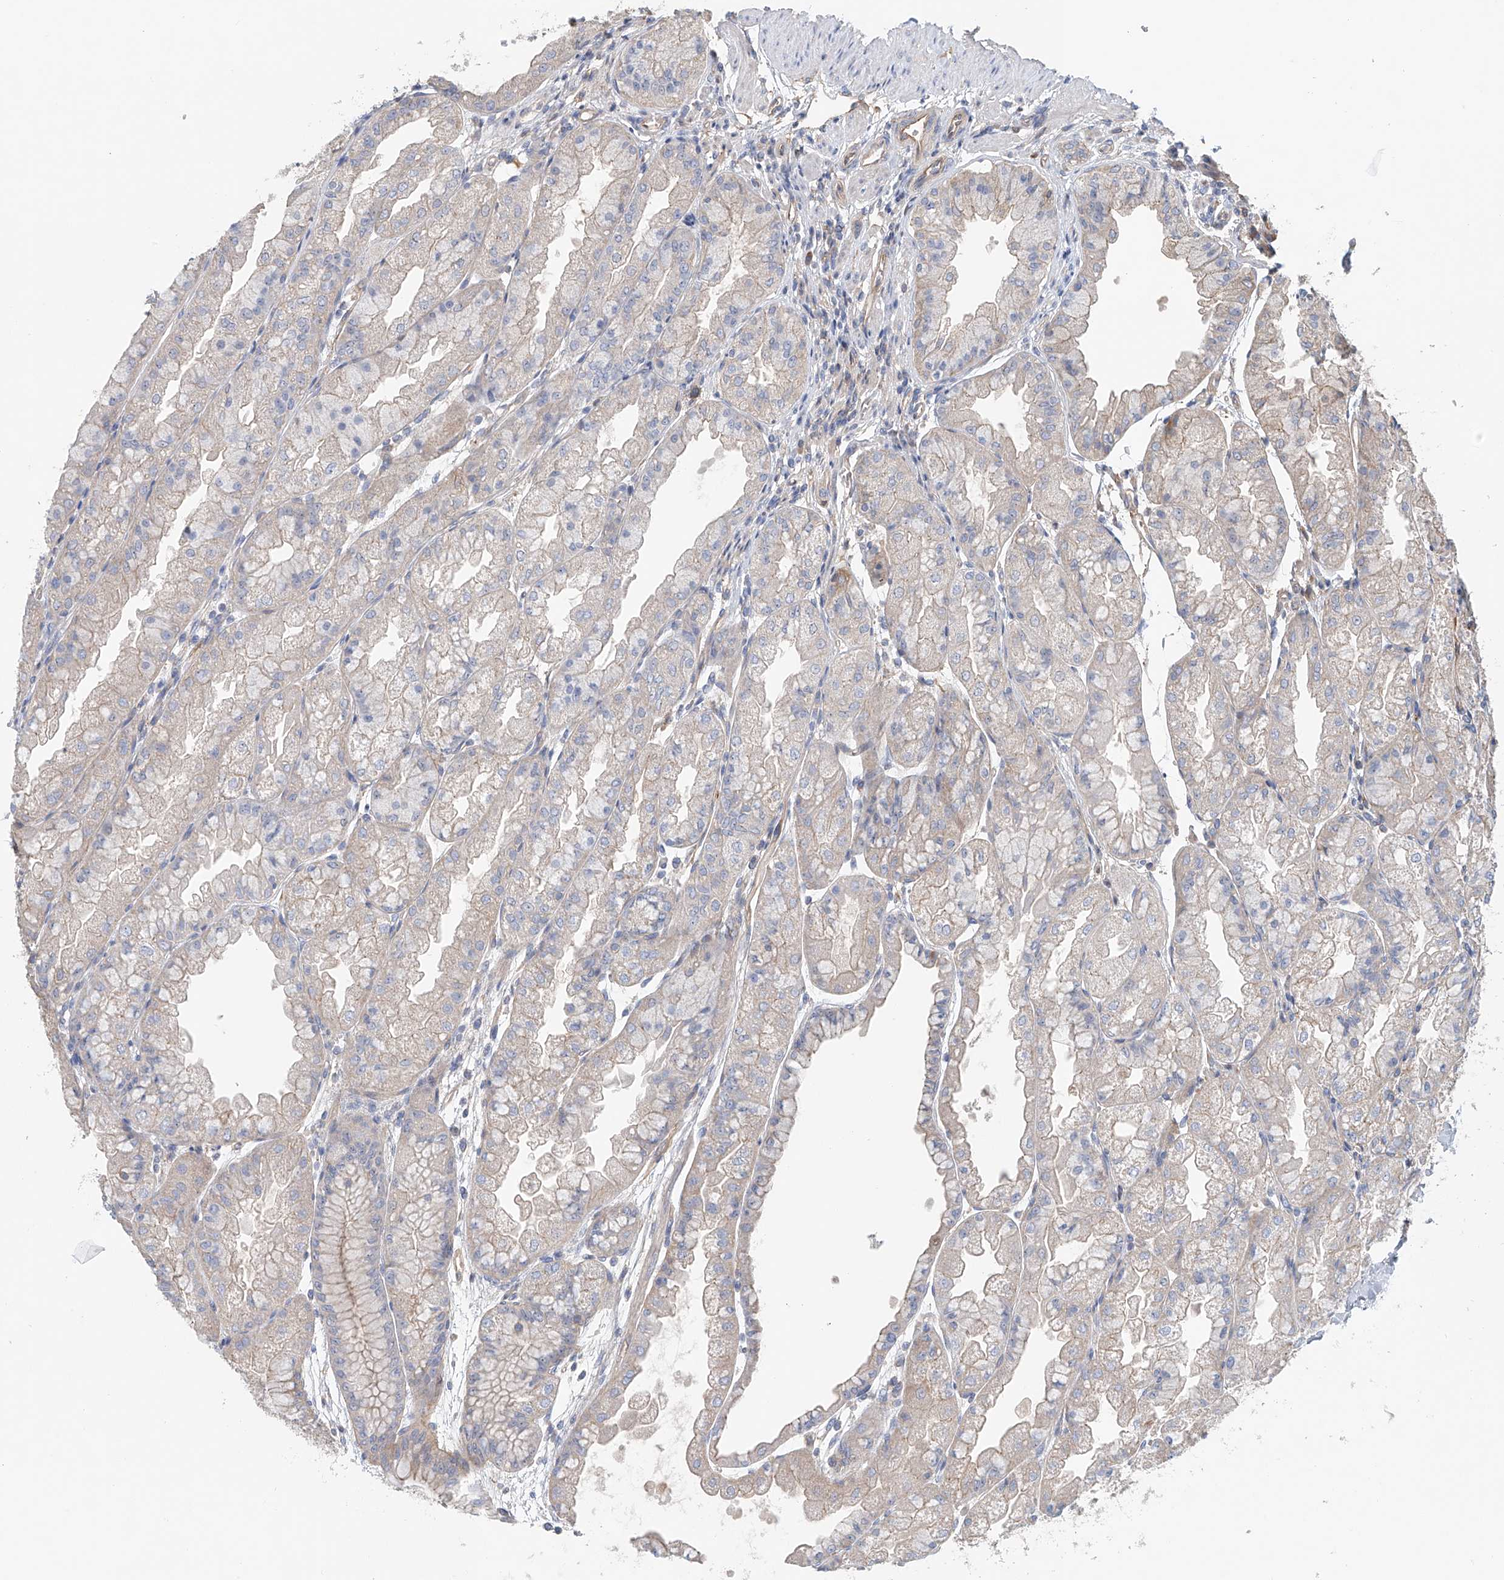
{"staining": {"intensity": "moderate", "quantity": "<25%", "location": "cytoplasmic/membranous"}, "tissue": "stomach", "cell_type": "Glandular cells", "image_type": "normal", "snomed": [{"axis": "morphology", "description": "Normal tissue, NOS"}, {"axis": "topography", "description": "Stomach, upper"}], "caption": "About <25% of glandular cells in unremarkable human stomach exhibit moderate cytoplasmic/membranous protein positivity as visualized by brown immunohistochemical staining.", "gene": "FRYL", "patient": {"sex": "male", "age": 47}}